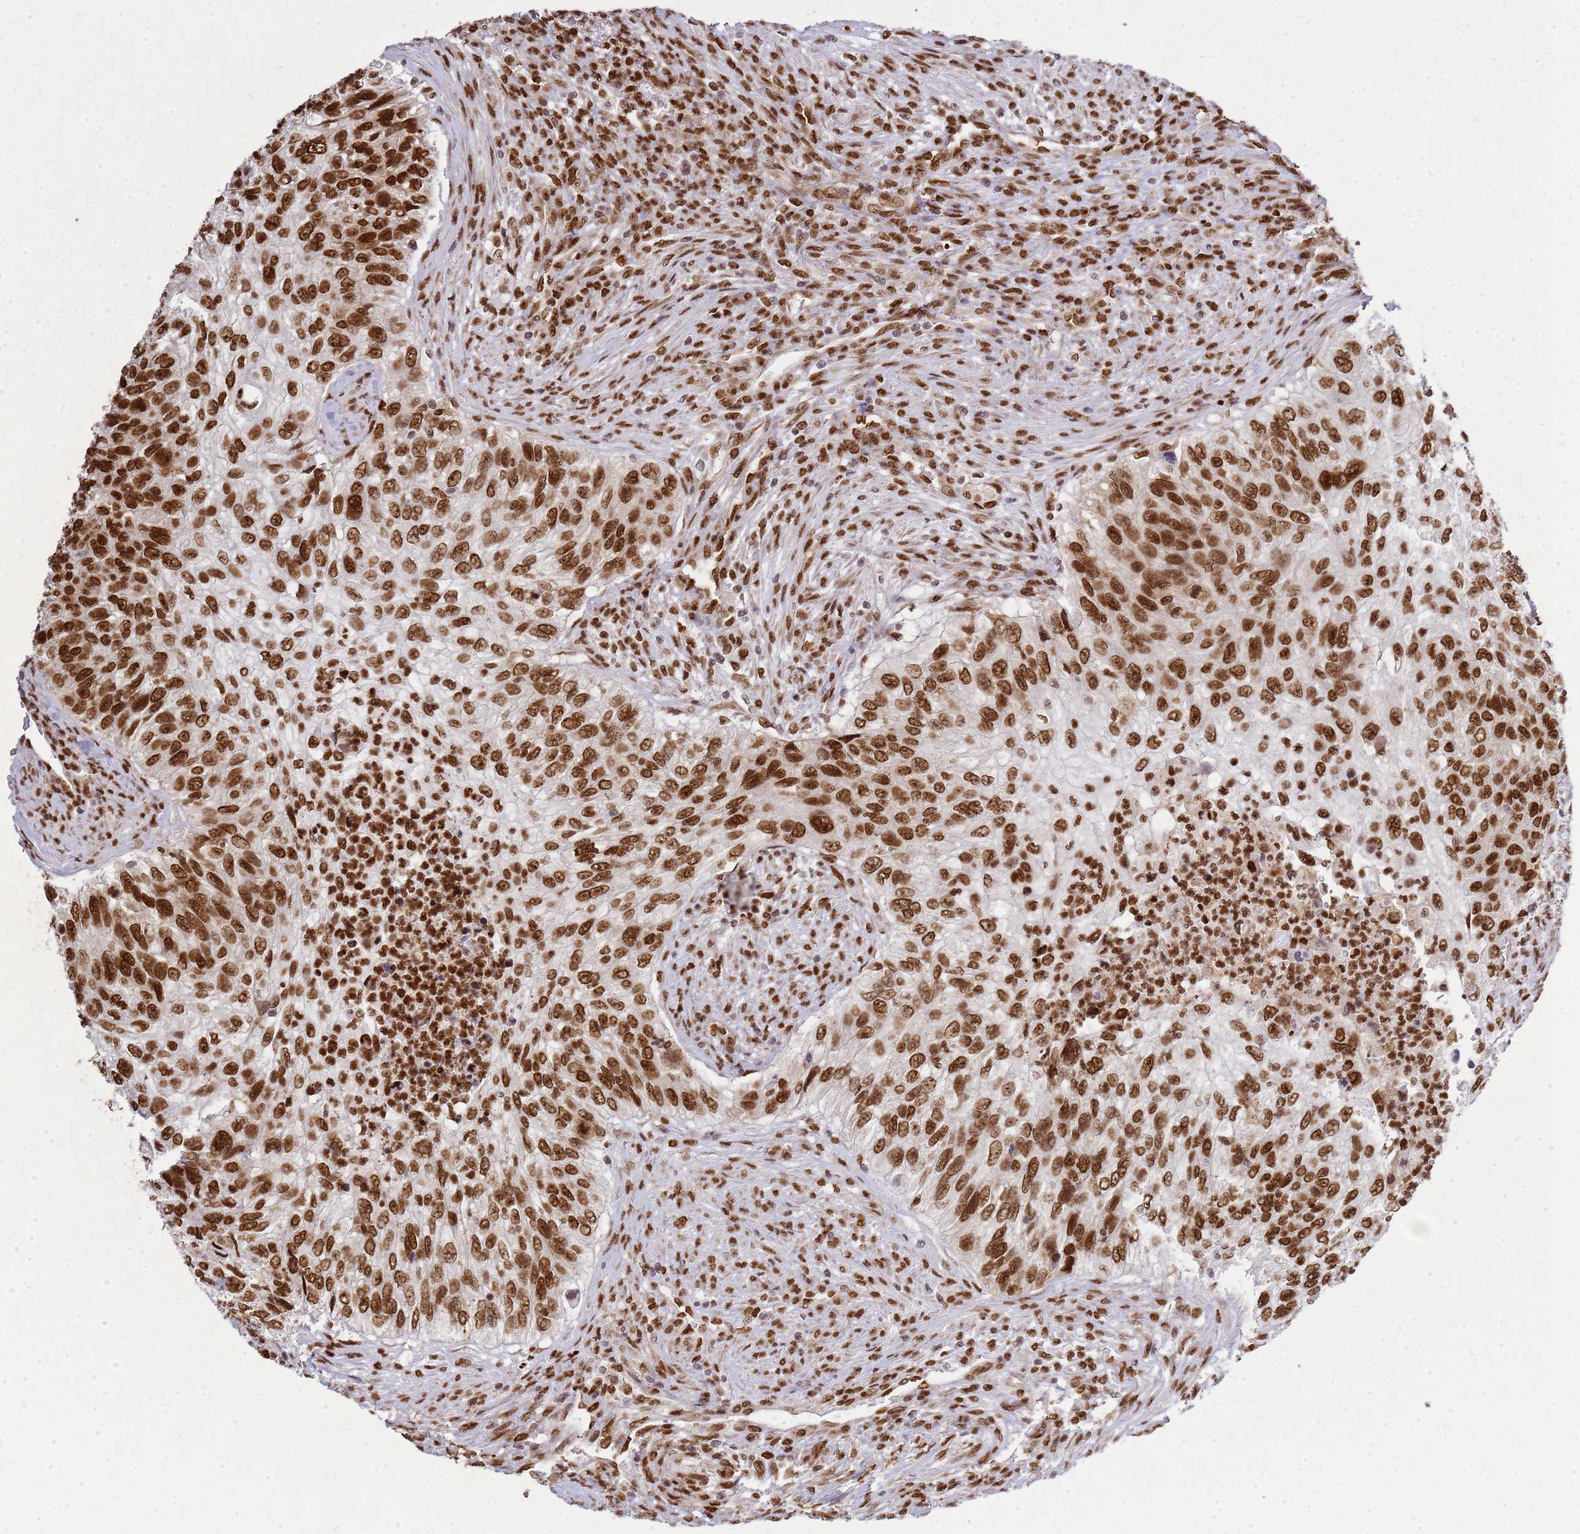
{"staining": {"intensity": "strong", "quantity": ">75%", "location": "nuclear"}, "tissue": "urothelial cancer", "cell_type": "Tumor cells", "image_type": "cancer", "snomed": [{"axis": "morphology", "description": "Urothelial carcinoma, High grade"}, {"axis": "topography", "description": "Urinary bladder"}], "caption": "Immunohistochemistry (IHC) of urothelial carcinoma (high-grade) exhibits high levels of strong nuclear positivity in approximately >75% of tumor cells.", "gene": "APEX1", "patient": {"sex": "female", "age": 60}}